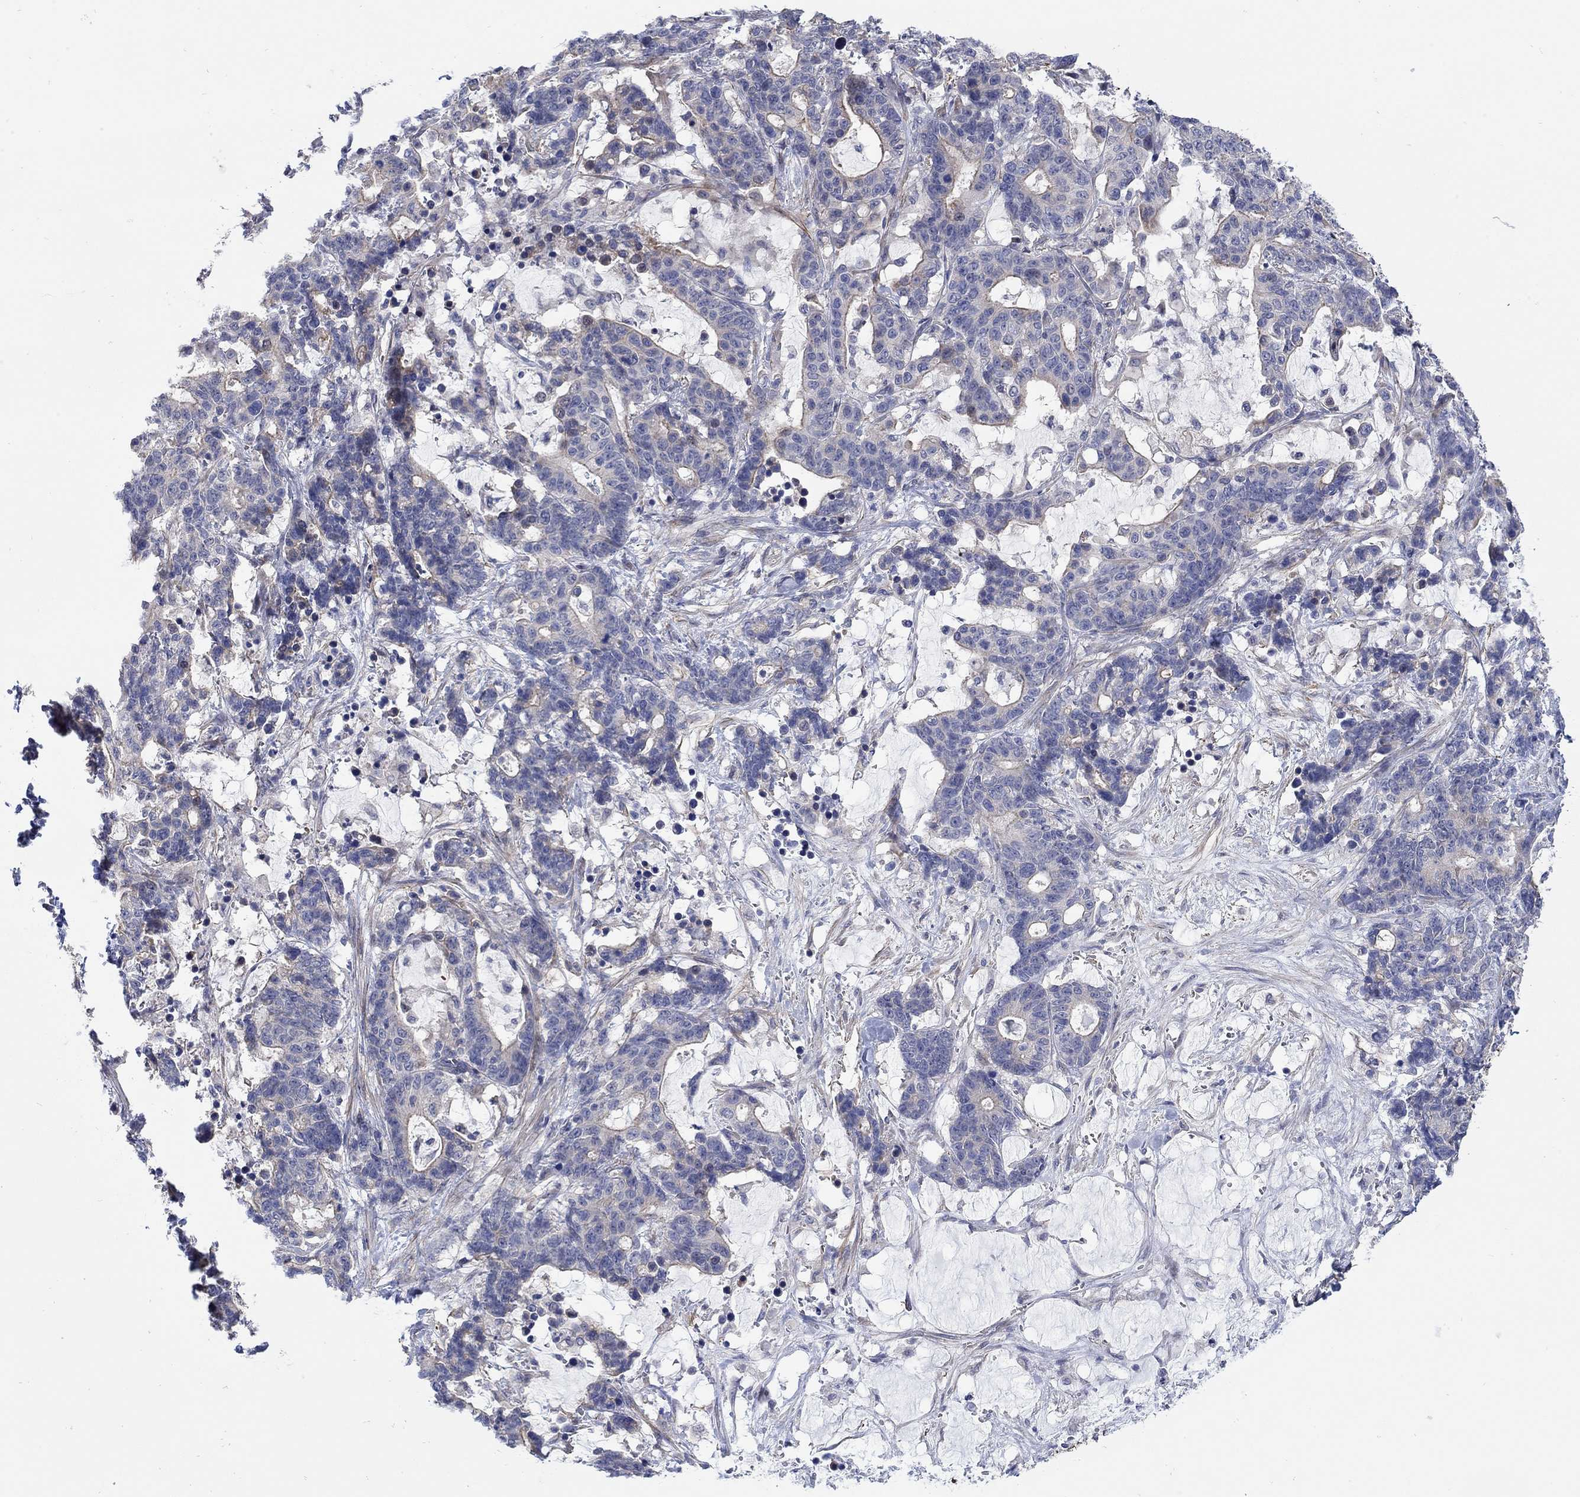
{"staining": {"intensity": "weak", "quantity": "<25%", "location": "cytoplasmic/membranous"}, "tissue": "stomach cancer", "cell_type": "Tumor cells", "image_type": "cancer", "snomed": [{"axis": "morphology", "description": "Normal tissue, NOS"}, {"axis": "morphology", "description": "Adenocarcinoma, NOS"}, {"axis": "topography", "description": "Stomach"}], "caption": "Adenocarcinoma (stomach) was stained to show a protein in brown. There is no significant staining in tumor cells.", "gene": "SCN7A", "patient": {"sex": "female", "age": 64}}